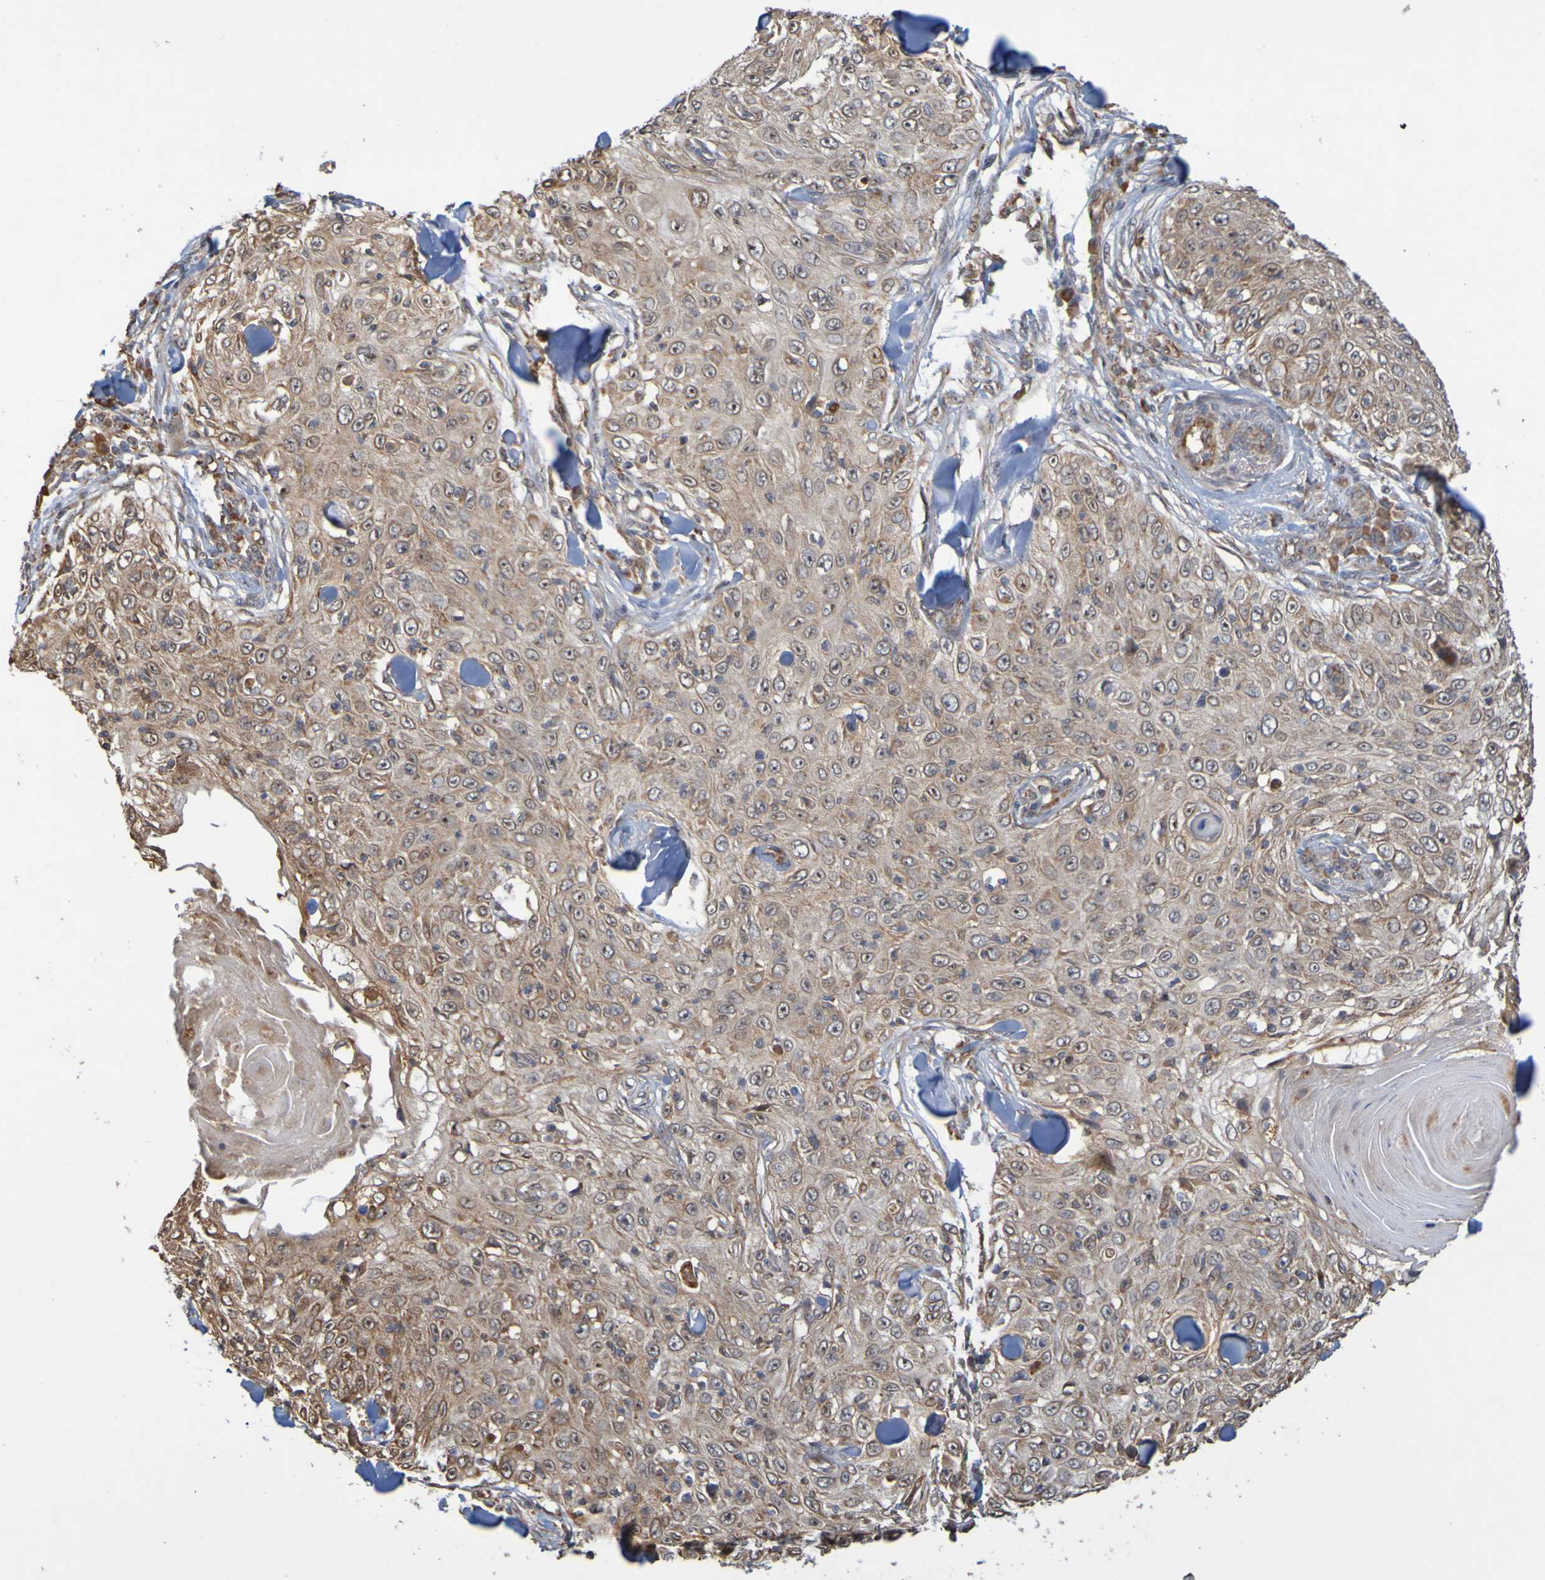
{"staining": {"intensity": "moderate", "quantity": ">75%", "location": "cytoplasmic/membranous"}, "tissue": "skin cancer", "cell_type": "Tumor cells", "image_type": "cancer", "snomed": [{"axis": "morphology", "description": "Squamous cell carcinoma, NOS"}, {"axis": "topography", "description": "Skin"}], "caption": "Immunohistochemical staining of skin cancer demonstrates medium levels of moderate cytoplasmic/membranous protein staining in about >75% of tumor cells.", "gene": "TMBIM1", "patient": {"sex": "male", "age": 86}}